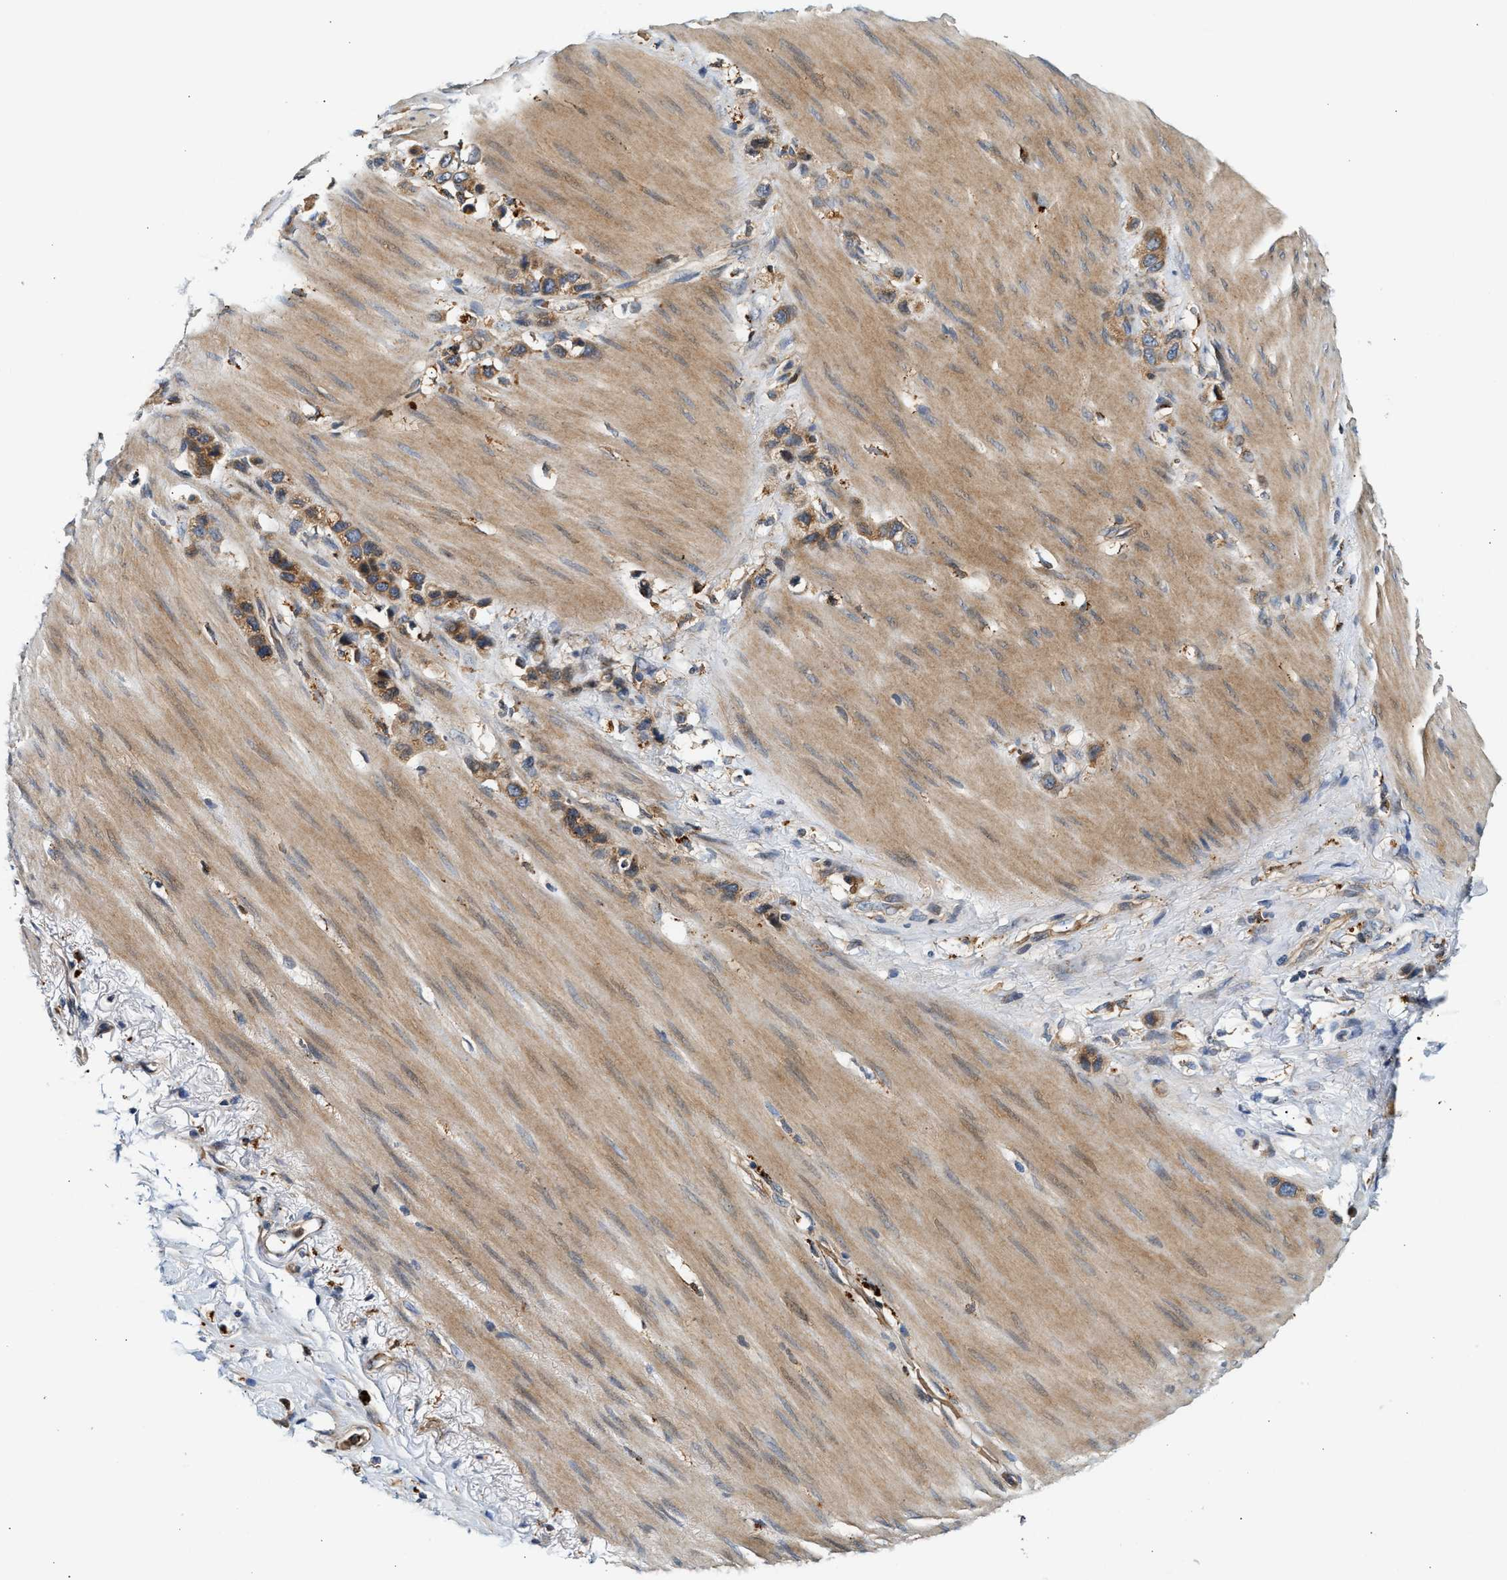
{"staining": {"intensity": "moderate", "quantity": ">75%", "location": "cytoplasmic/membranous"}, "tissue": "stomach cancer", "cell_type": "Tumor cells", "image_type": "cancer", "snomed": [{"axis": "morphology", "description": "Normal tissue, NOS"}, {"axis": "morphology", "description": "Adenocarcinoma, NOS"}, {"axis": "morphology", "description": "Adenocarcinoma, High grade"}, {"axis": "topography", "description": "Stomach, upper"}, {"axis": "topography", "description": "Stomach"}], "caption": "About >75% of tumor cells in stomach adenocarcinoma (high-grade) demonstrate moderate cytoplasmic/membranous protein staining as visualized by brown immunohistochemical staining.", "gene": "PLD3", "patient": {"sex": "female", "age": 65}}